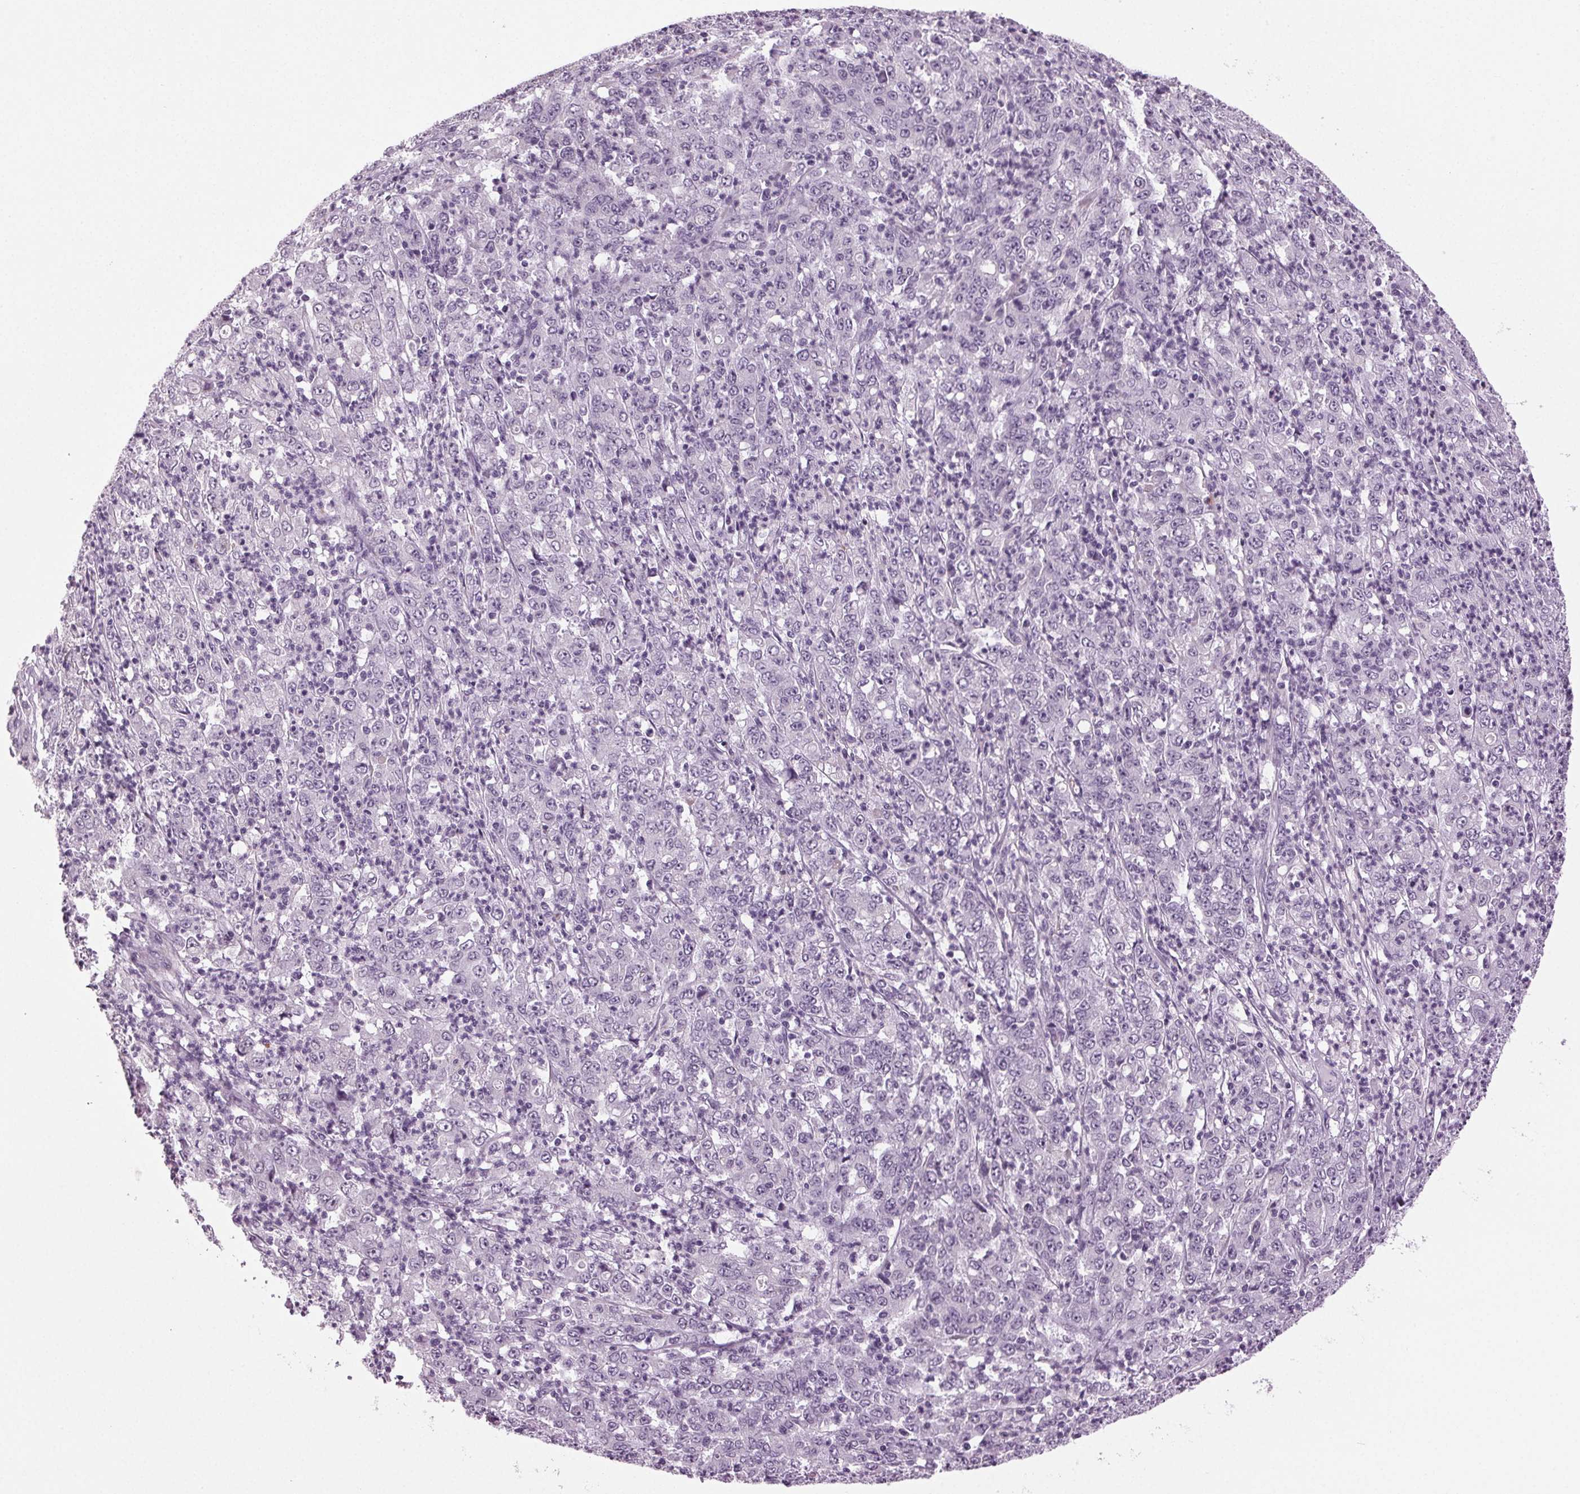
{"staining": {"intensity": "negative", "quantity": "none", "location": "none"}, "tissue": "stomach cancer", "cell_type": "Tumor cells", "image_type": "cancer", "snomed": [{"axis": "morphology", "description": "Adenocarcinoma, NOS"}, {"axis": "topography", "description": "Stomach, lower"}], "caption": "The immunohistochemistry histopathology image has no significant positivity in tumor cells of stomach cancer (adenocarcinoma) tissue. (Brightfield microscopy of DAB immunohistochemistry (IHC) at high magnification).", "gene": "DNAH12", "patient": {"sex": "female", "age": 71}}